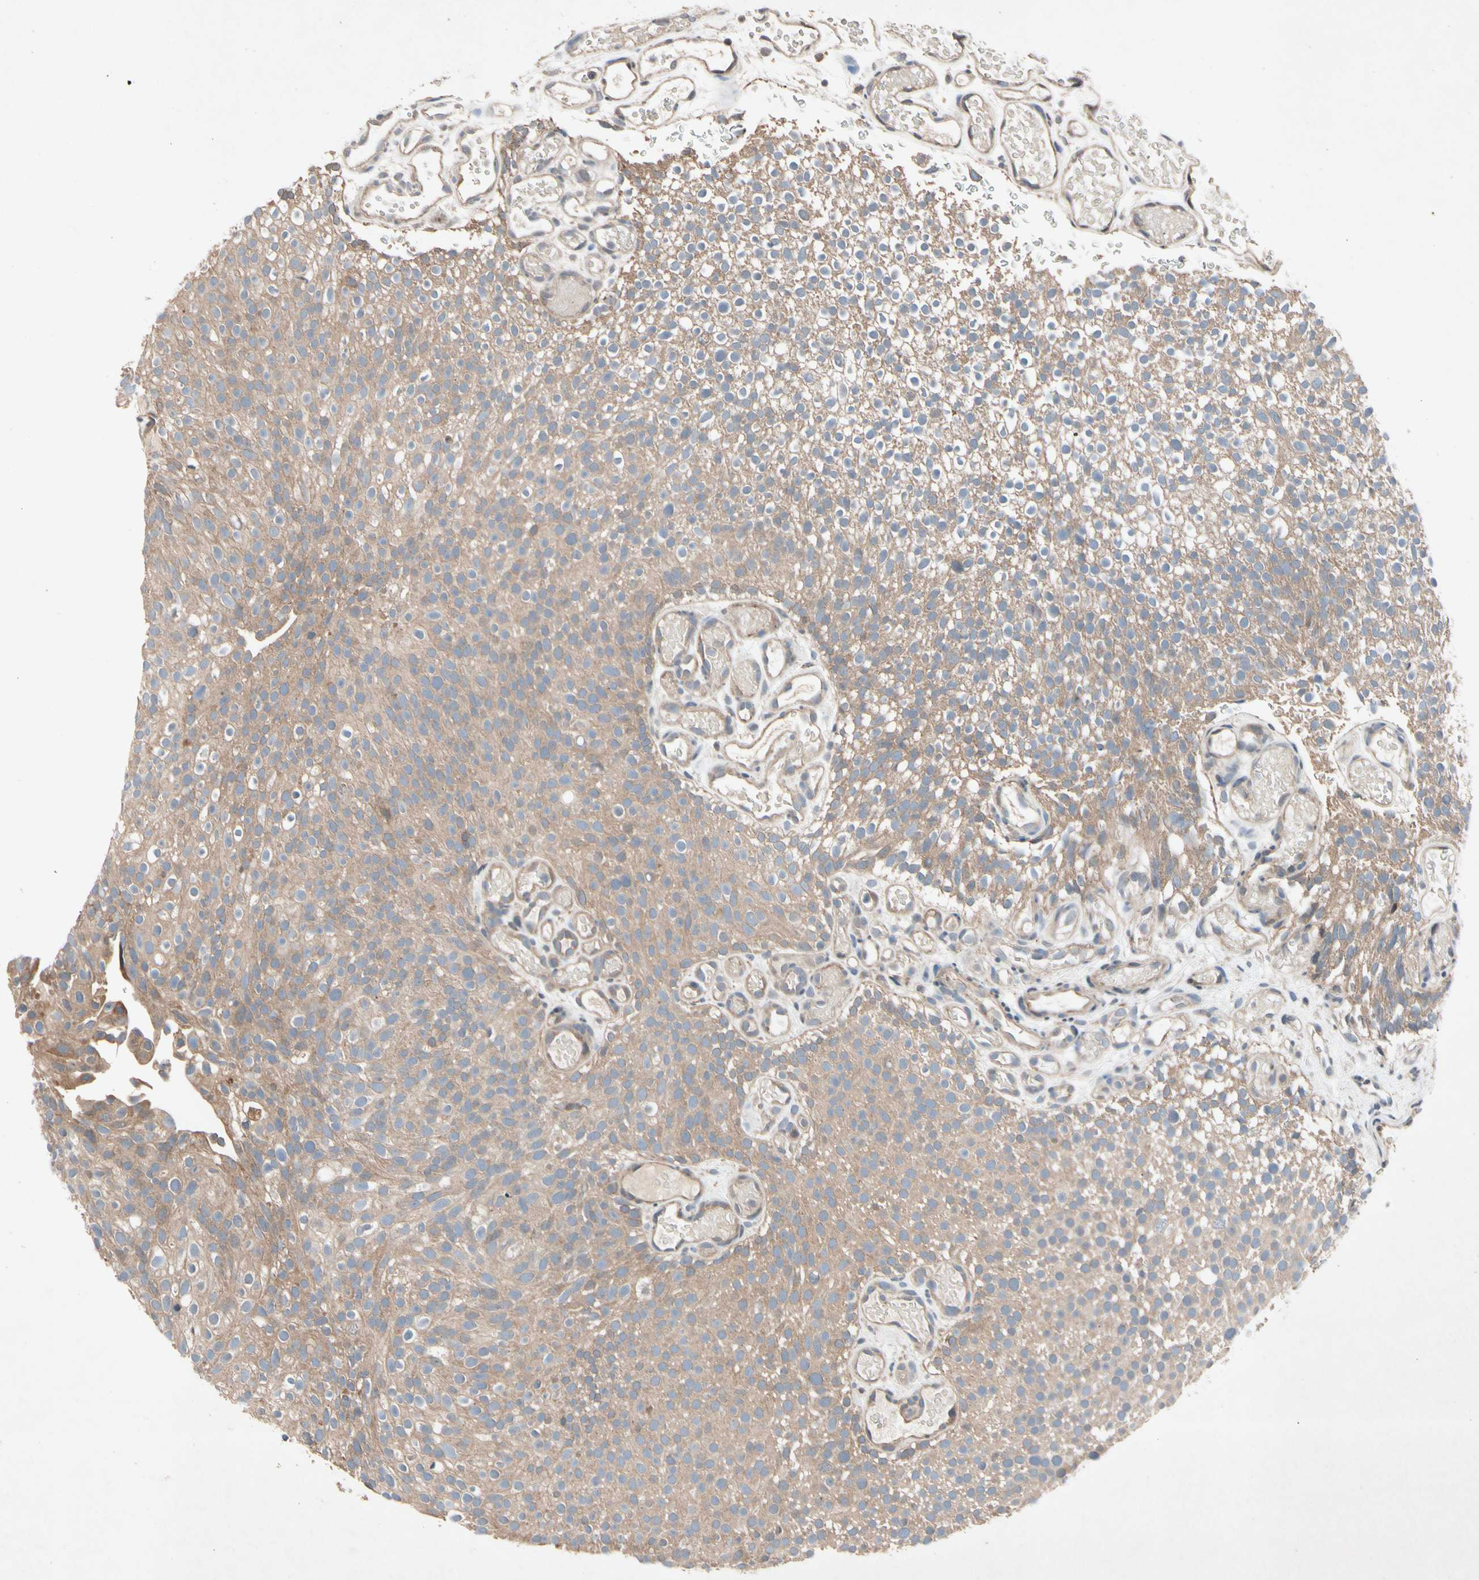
{"staining": {"intensity": "moderate", "quantity": ">75%", "location": "cytoplasmic/membranous"}, "tissue": "urothelial cancer", "cell_type": "Tumor cells", "image_type": "cancer", "snomed": [{"axis": "morphology", "description": "Urothelial carcinoma, Low grade"}, {"axis": "topography", "description": "Urinary bladder"}], "caption": "An image showing moderate cytoplasmic/membranous expression in approximately >75% of tumor cells in urothelial cancer, as visualized by brown immunohistochemical staining.", "gene": "PRDX4", "patient": {"sex": "male", "age": 78}}